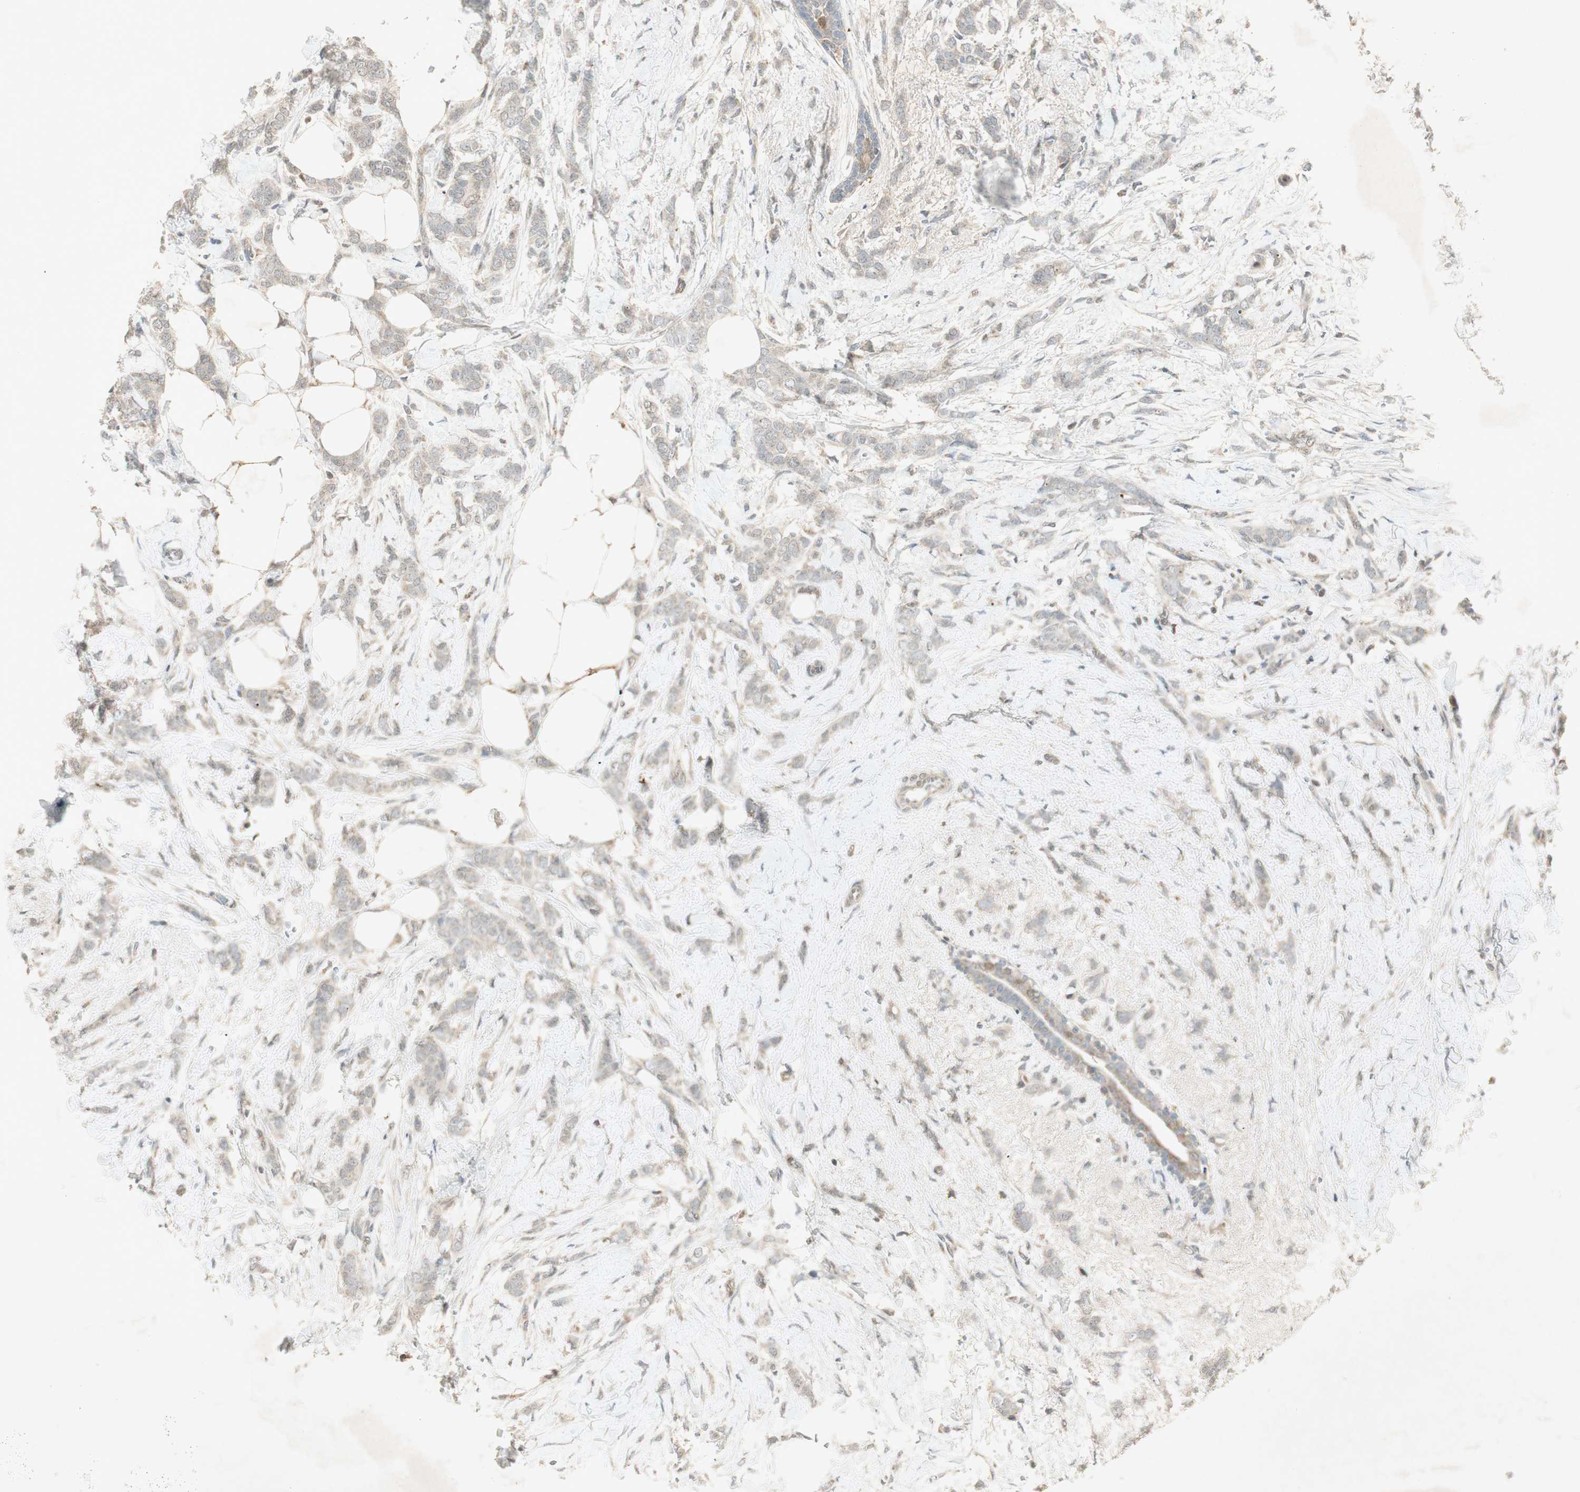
{"staining": {"intensity": "weak", "quantity": "25%-75%", "location": "cytoplasmic/membranous"}, "tissue": "breast cancer", "cell_type": "Tumor cells", "image_type": "cancer", "snomed": [{"axis": "morphology", "description": "Lobular carcinoma, in situ"}, {"axis": "morphology", "description": "Lobular carcinoma"}, {"axis": "topography", "description": "Breast"}], "caption": "Tumor cells reveal low levels of weak cytoplasmic/membranous positivity in approximately 25%-75% of cells in human lobular carcinoma in situ (breast). Immunohistochemistry stains the protein in brown and the nuclei are stained blue.", "gene": "USP2", "patient": {"sex": "female", "age": 41}}